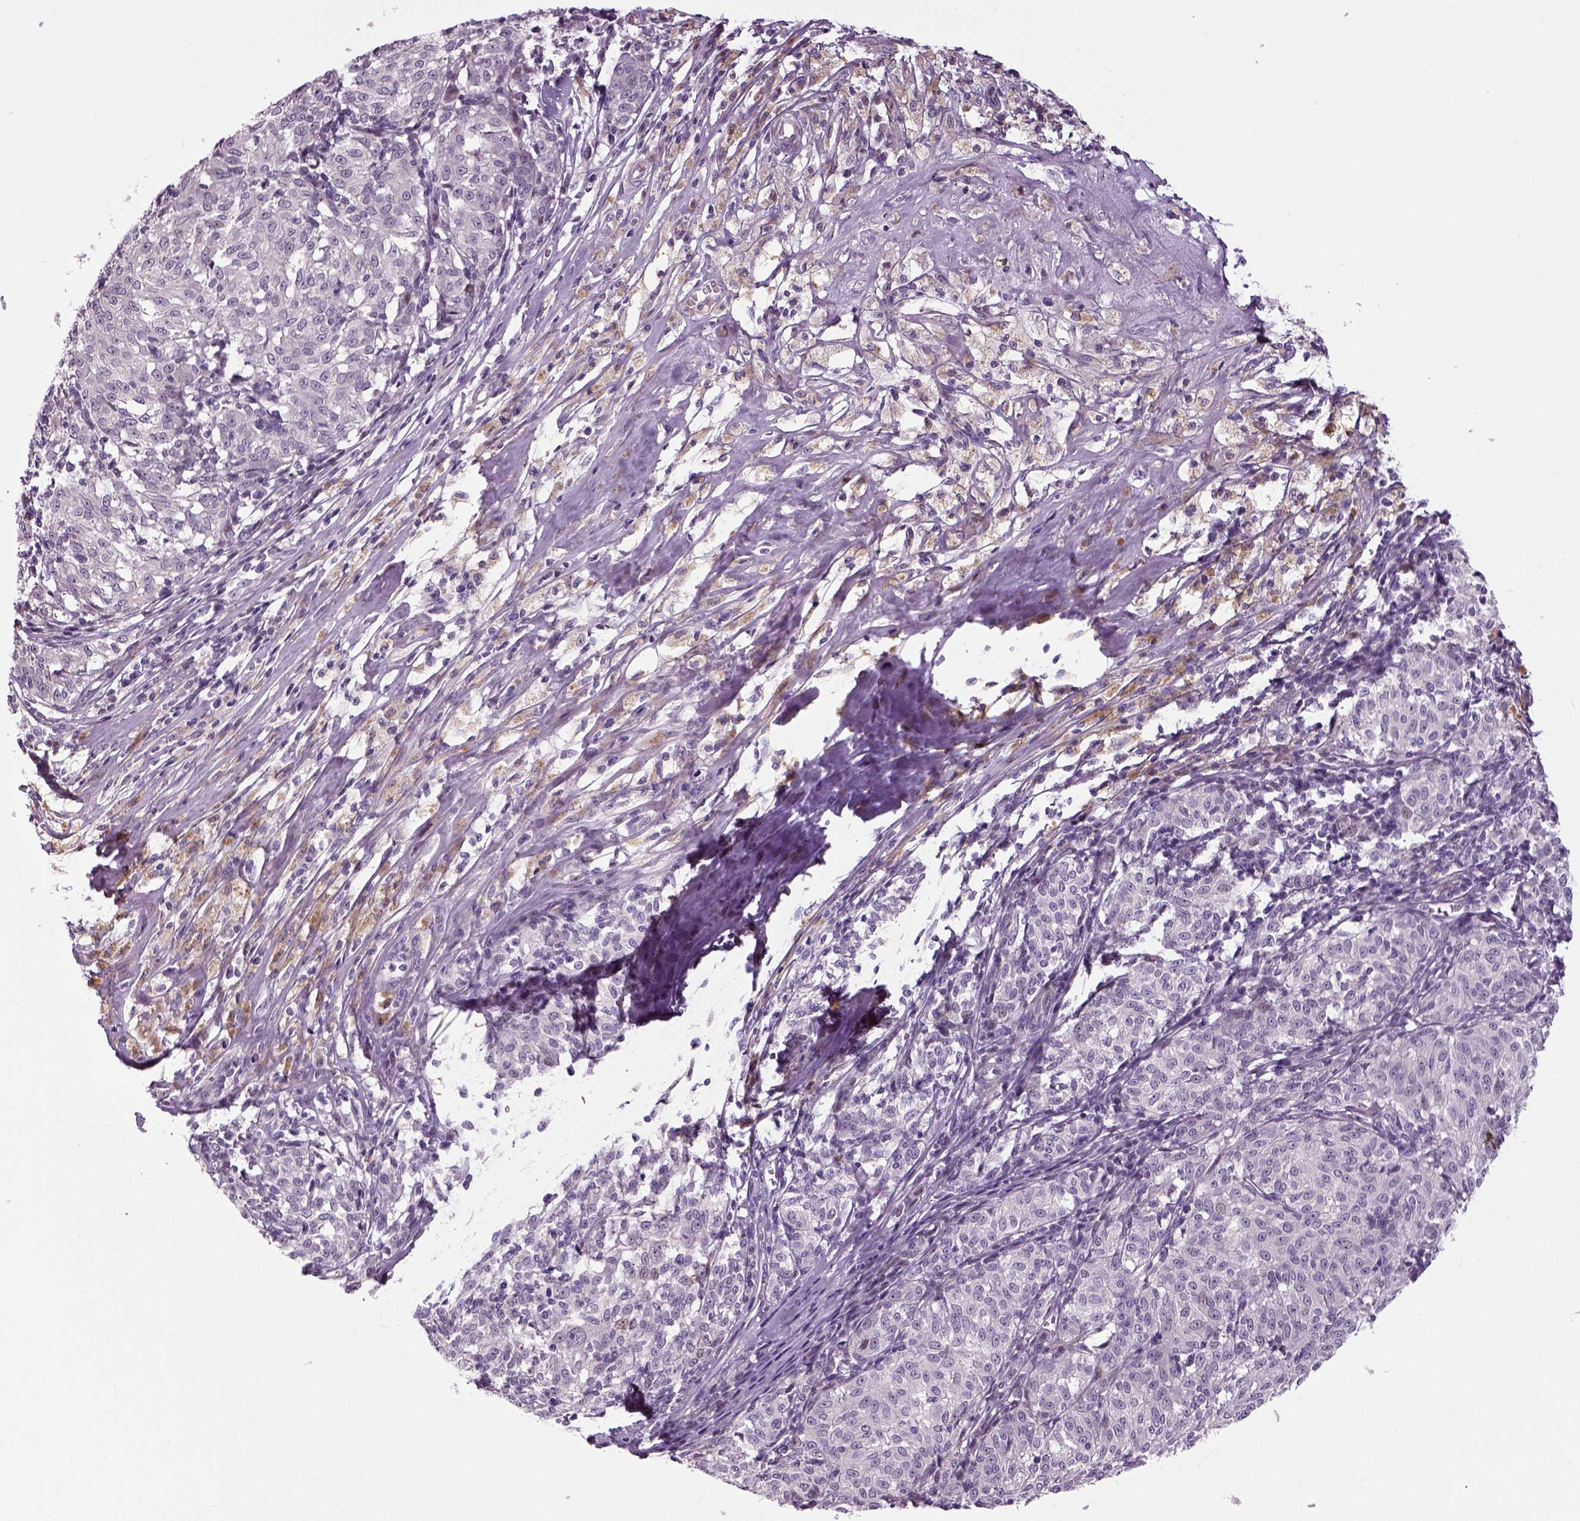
{"staining": {"intensity": "negative", "quantity": "none", "location": "none"}, "tissue": "melanoma", "cell_type": "Tumor cells", "image_type": "cancer", "snomed": [{"axis": "morphology", "description": "Malignant melanoma, NOS"}, {"axis": "topography", "description": "Skin"}], "caption": "Malignant melanoma was stained to show a protein in brown. There is no significant staining in tumor cells.", "gene": "NECAB1", "patient": {"sex": "female", "age": 72}}